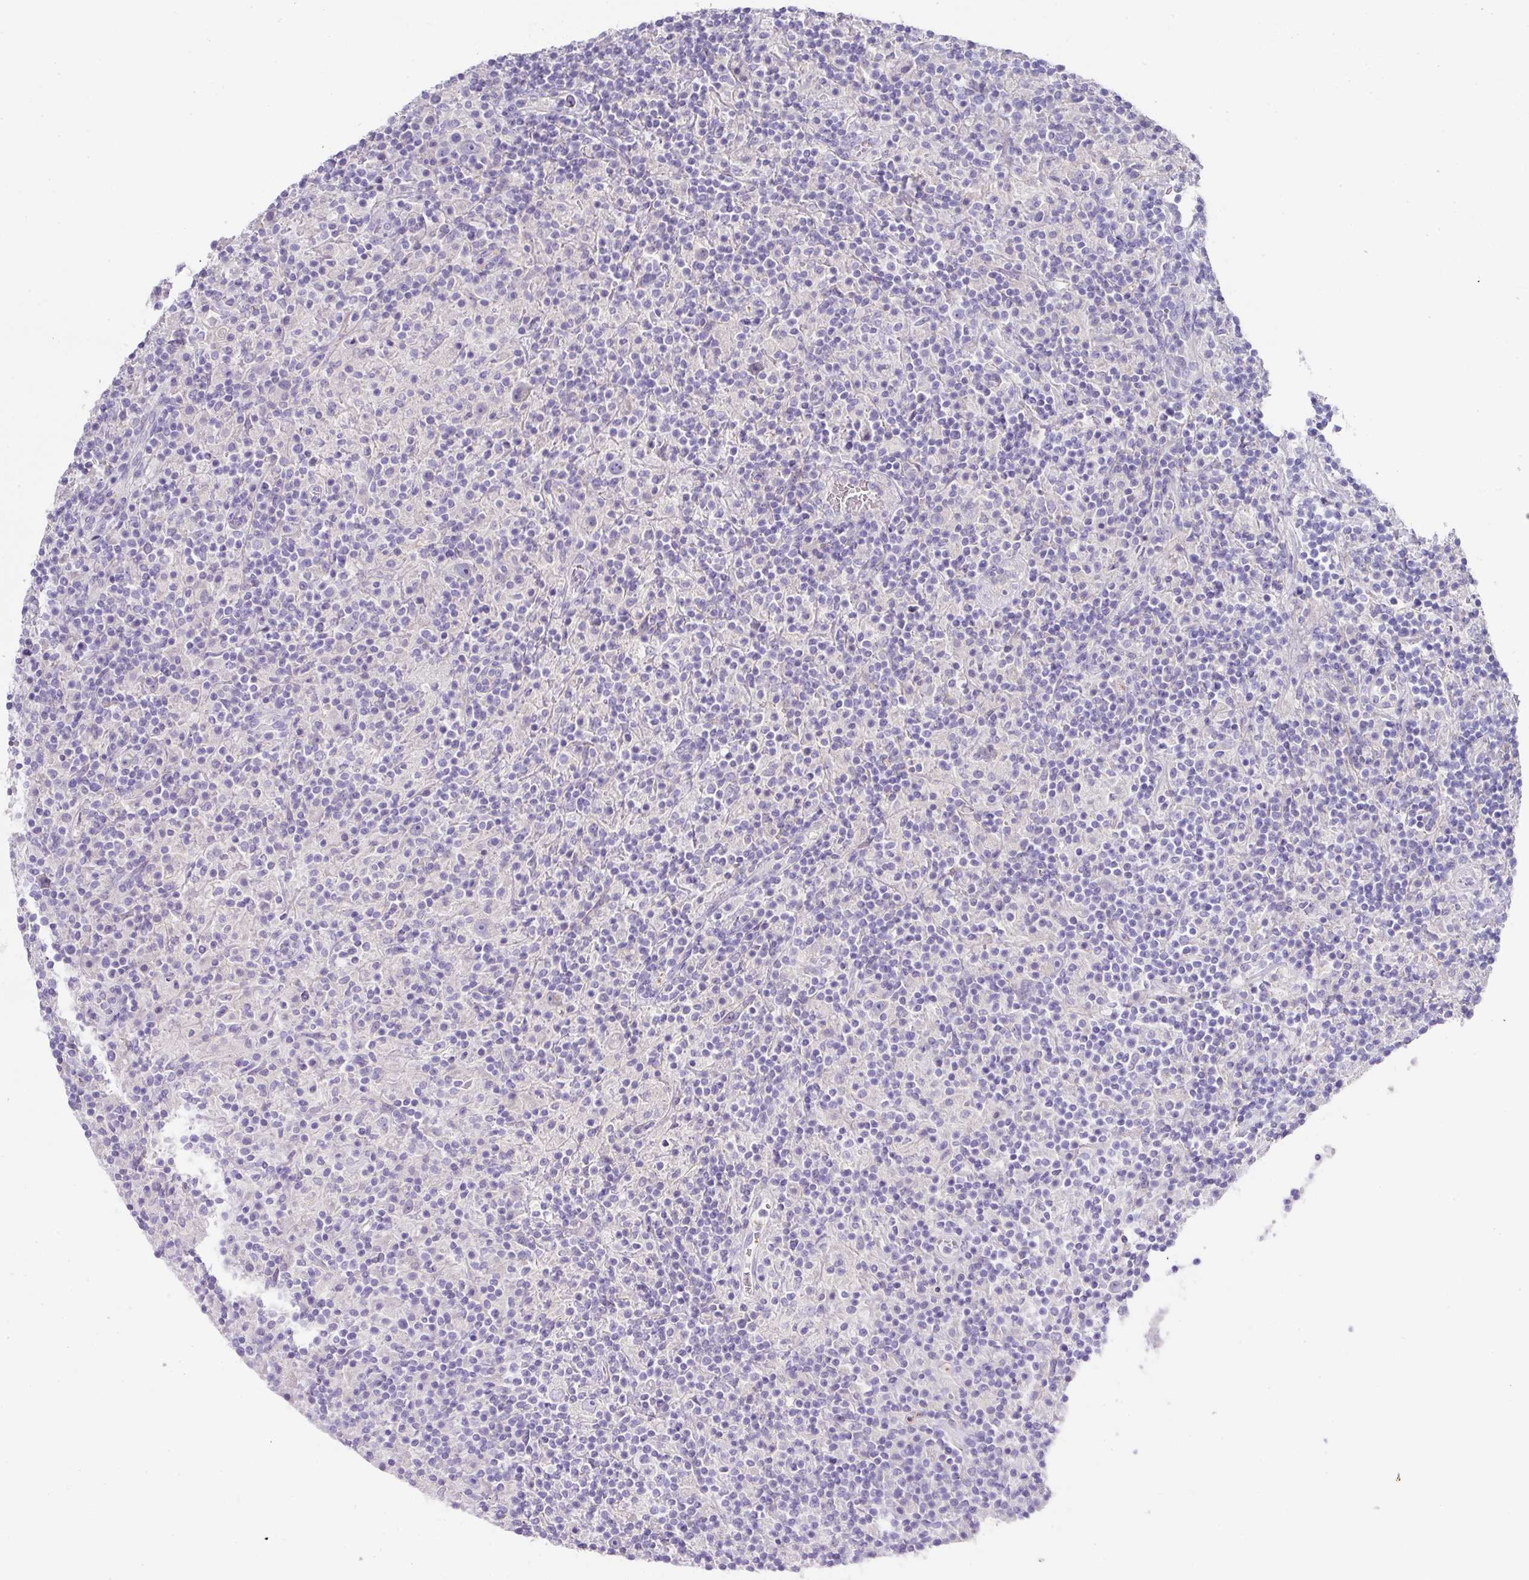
{"staining": {"intensity": "negative", "quantity": "none", "location": "none"}, "tissue": "lymphoma", "cell_type": "Tumor cells", "image_type": "cancer", "snomed": [{"axis": "morphology", "description": "Hodgkin's disease, NOS"}, {"axis": "topography", "description": "Lymph node"}], "caption": "Immunohistochemical staining of human lymphoma demonstrates no significant staining in tumor cells.", "gene": "TARM1", "patient": {"sex": "male", "age": 70}}